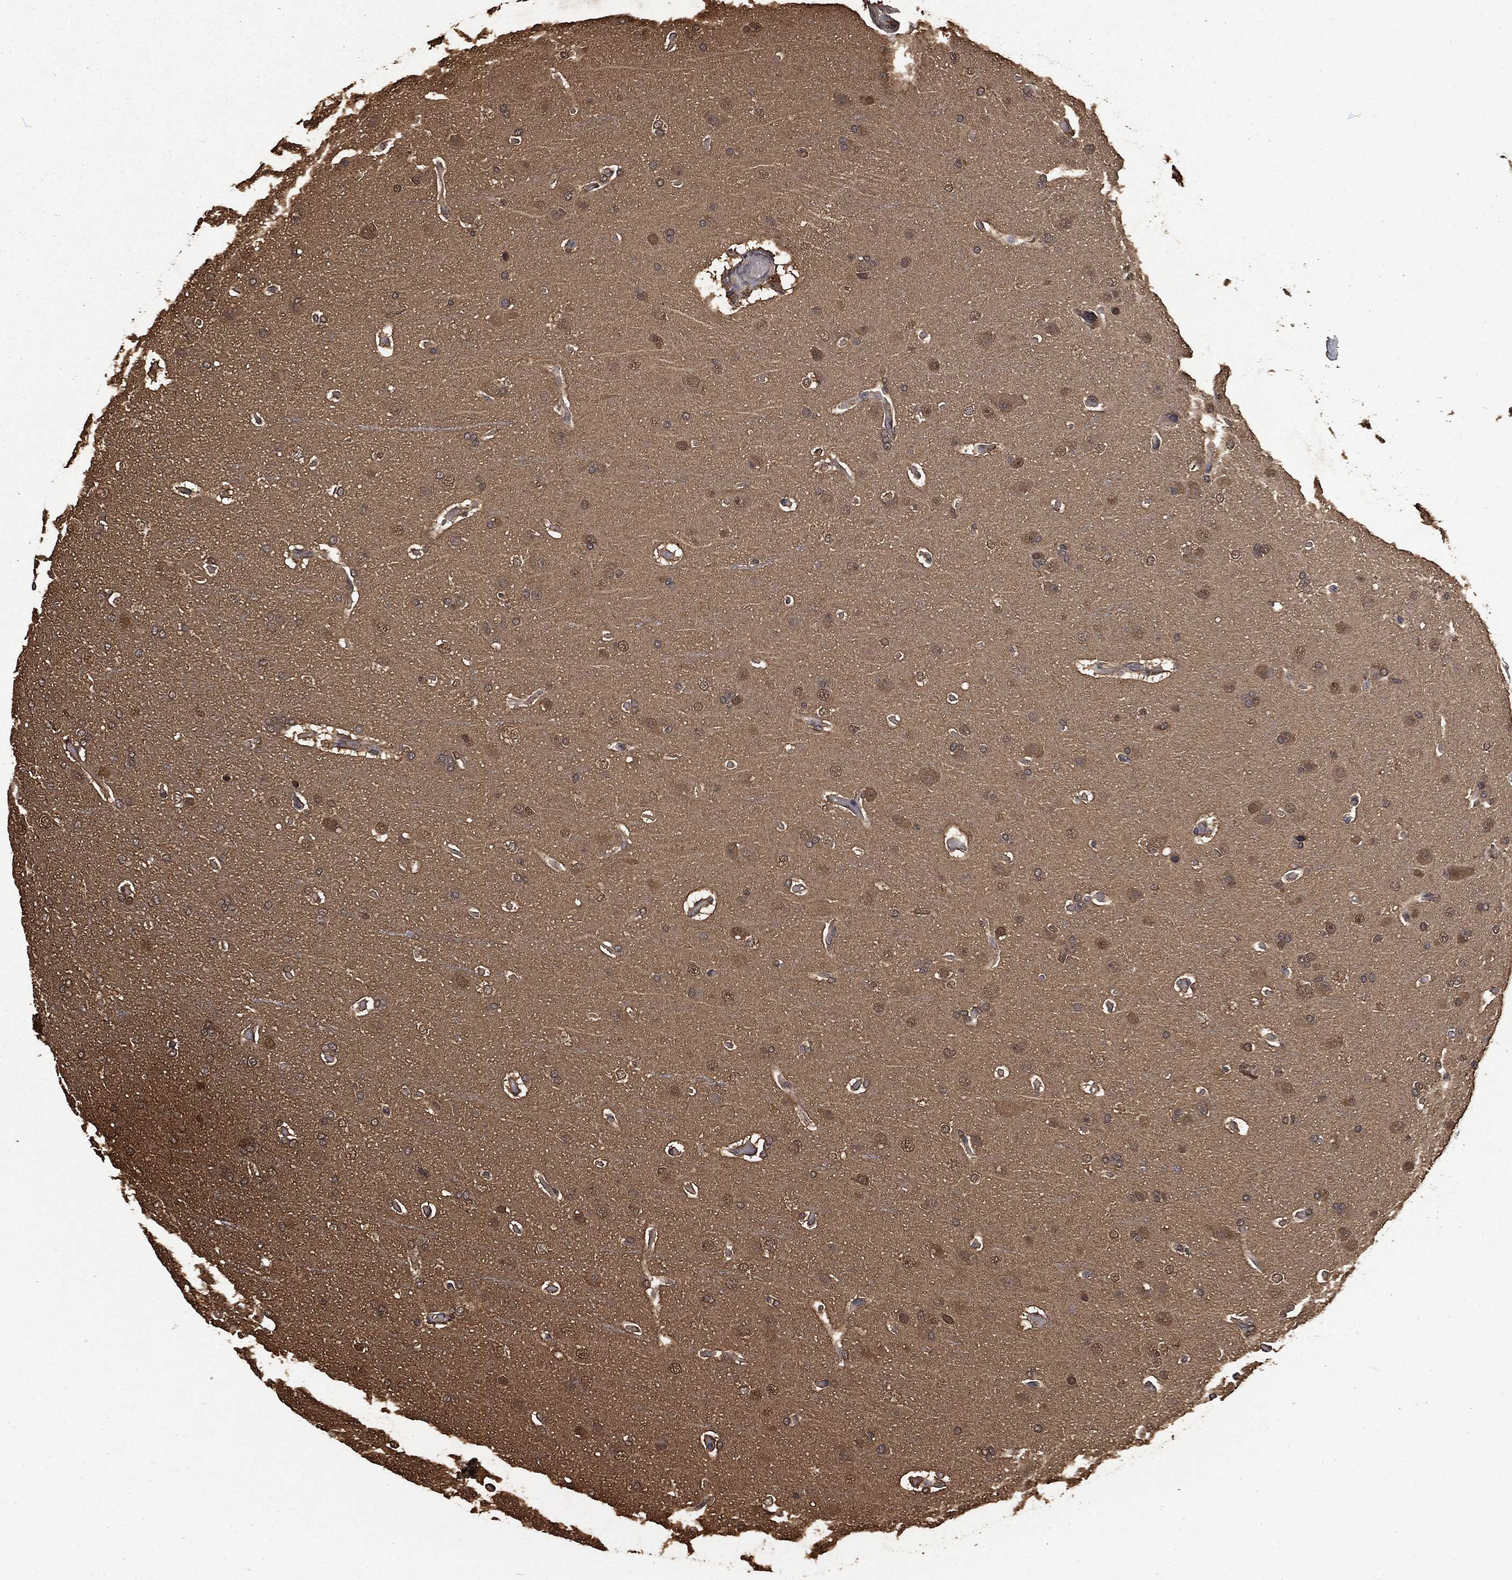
{"staining": {"intensity": "moderate", "quantity": "<25%", "location": "cytoplasmic/membranous,nuclear"}, "tissue": "glioma", "cell_type": "Tumor cells", "image_type": "cancer", "snomed": [{"axis": "morphology", "description": "Glioma, malignant, Low grade"}, {"axis": "topography", "description": "Brain"}], "caption": "This histopathology image displays immunohistochemistry staining of malignant low-grade glioma, with low moderate cytoplasmic/membranous and nuclear positivity in about <25% of tumor cells.", "gene": "PRDX4", "patient": {"sex": "male", "age": 41}}